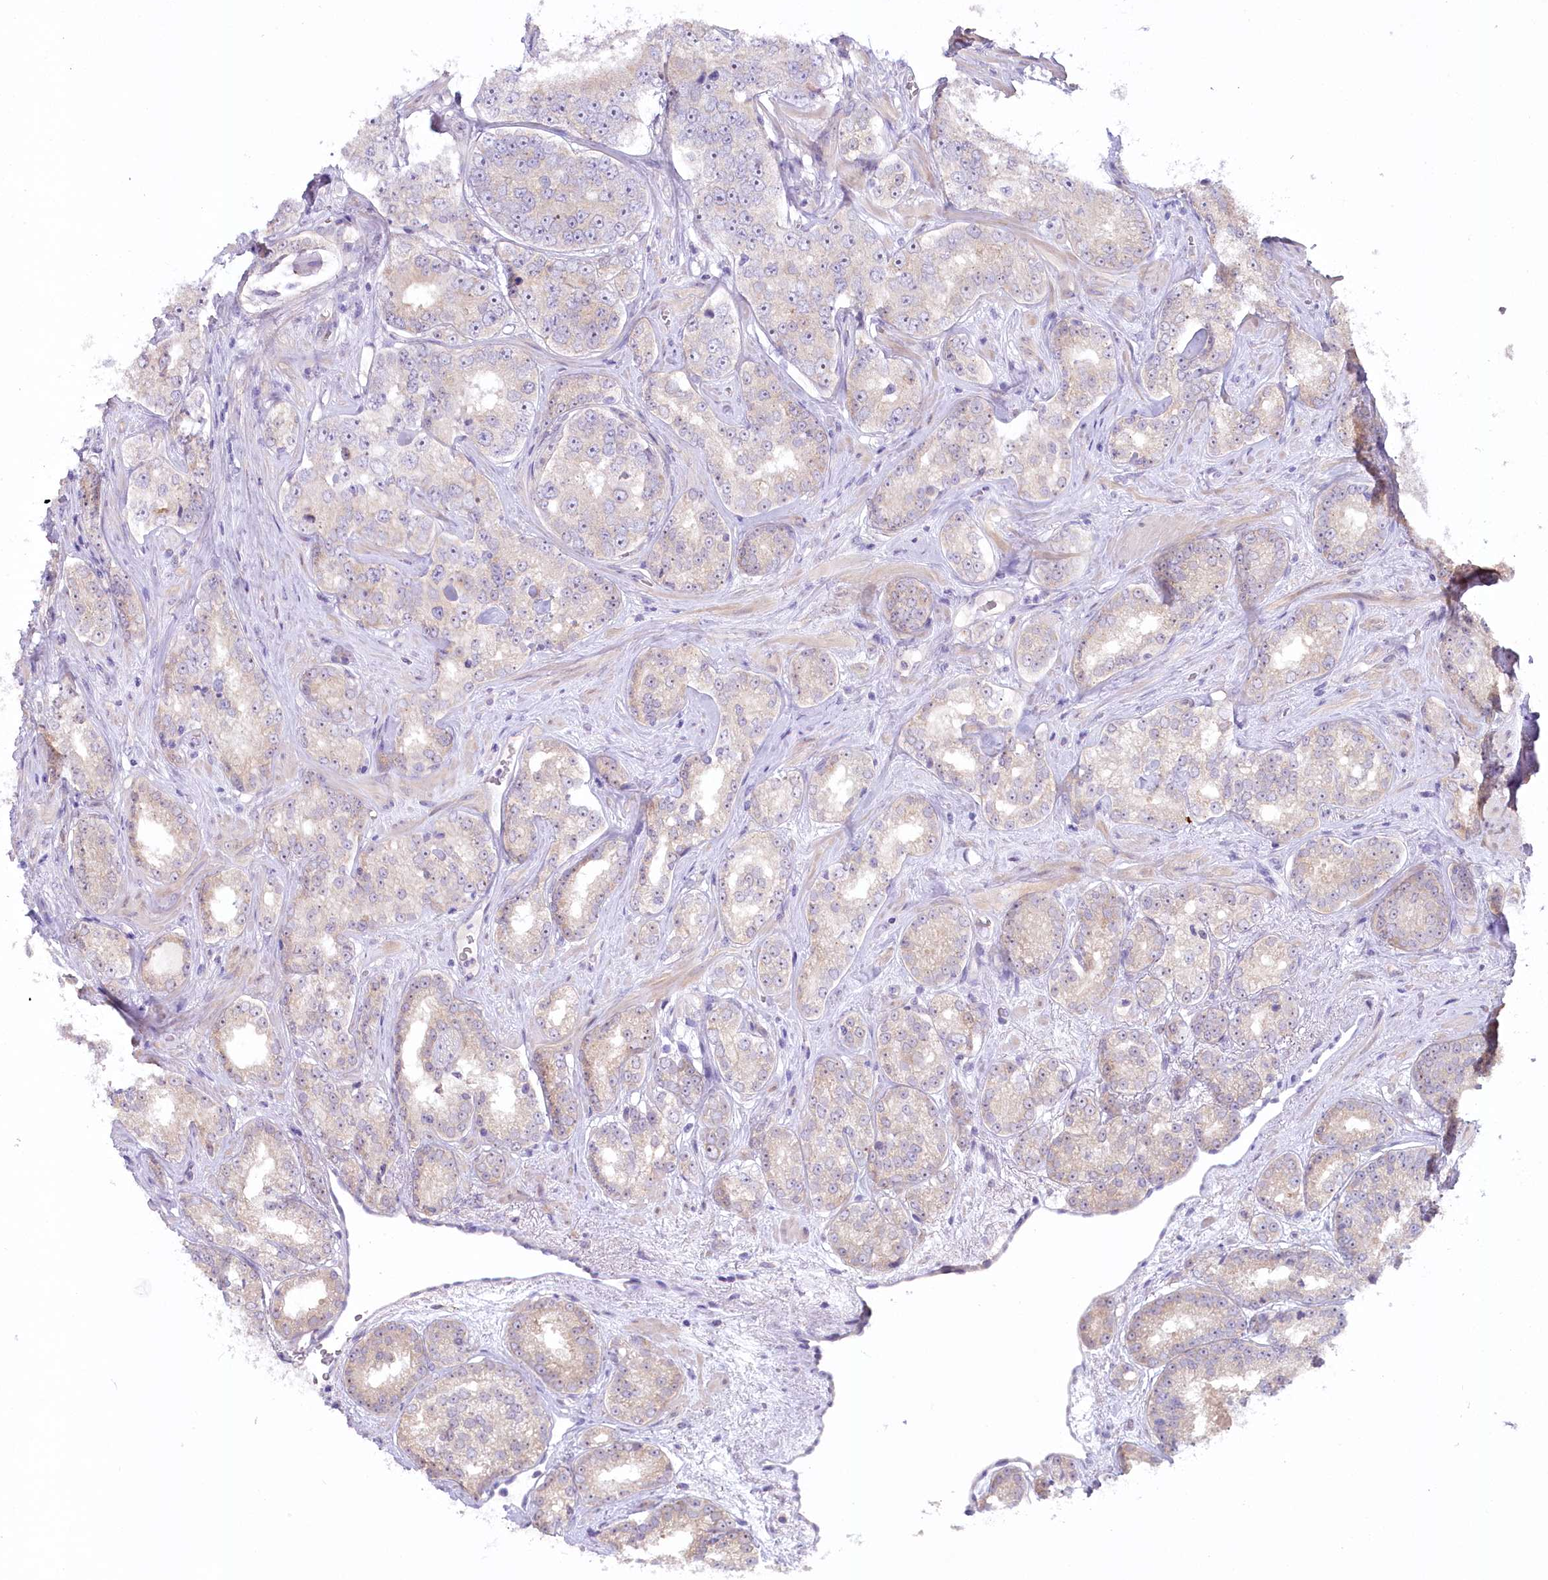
{"staining": {"intensity": "weak", "quantity": "<25%", "location": "cytoplasmic/membranous,nuclear"}, "tissue": "prostate cancer", "cell_type": "Tumor cells", "image_type": "cancer", "snomed": [{"axis": "morphology", "description": "Normal tissue, NOS"}, {"axis": "morphology", "description": "Adenocarcinoma, High grade"}, {"axis": "topography", "description": "Prostate"}], "caption": "Immunohistochemistry (IHC) image of human prostate adenocarcinoma (high-grade) stained for a protein (brown), which reveals no staining in tumor cells.", "gene": "MYOZ1", "patient": {"sex": "male", "age": 83}}